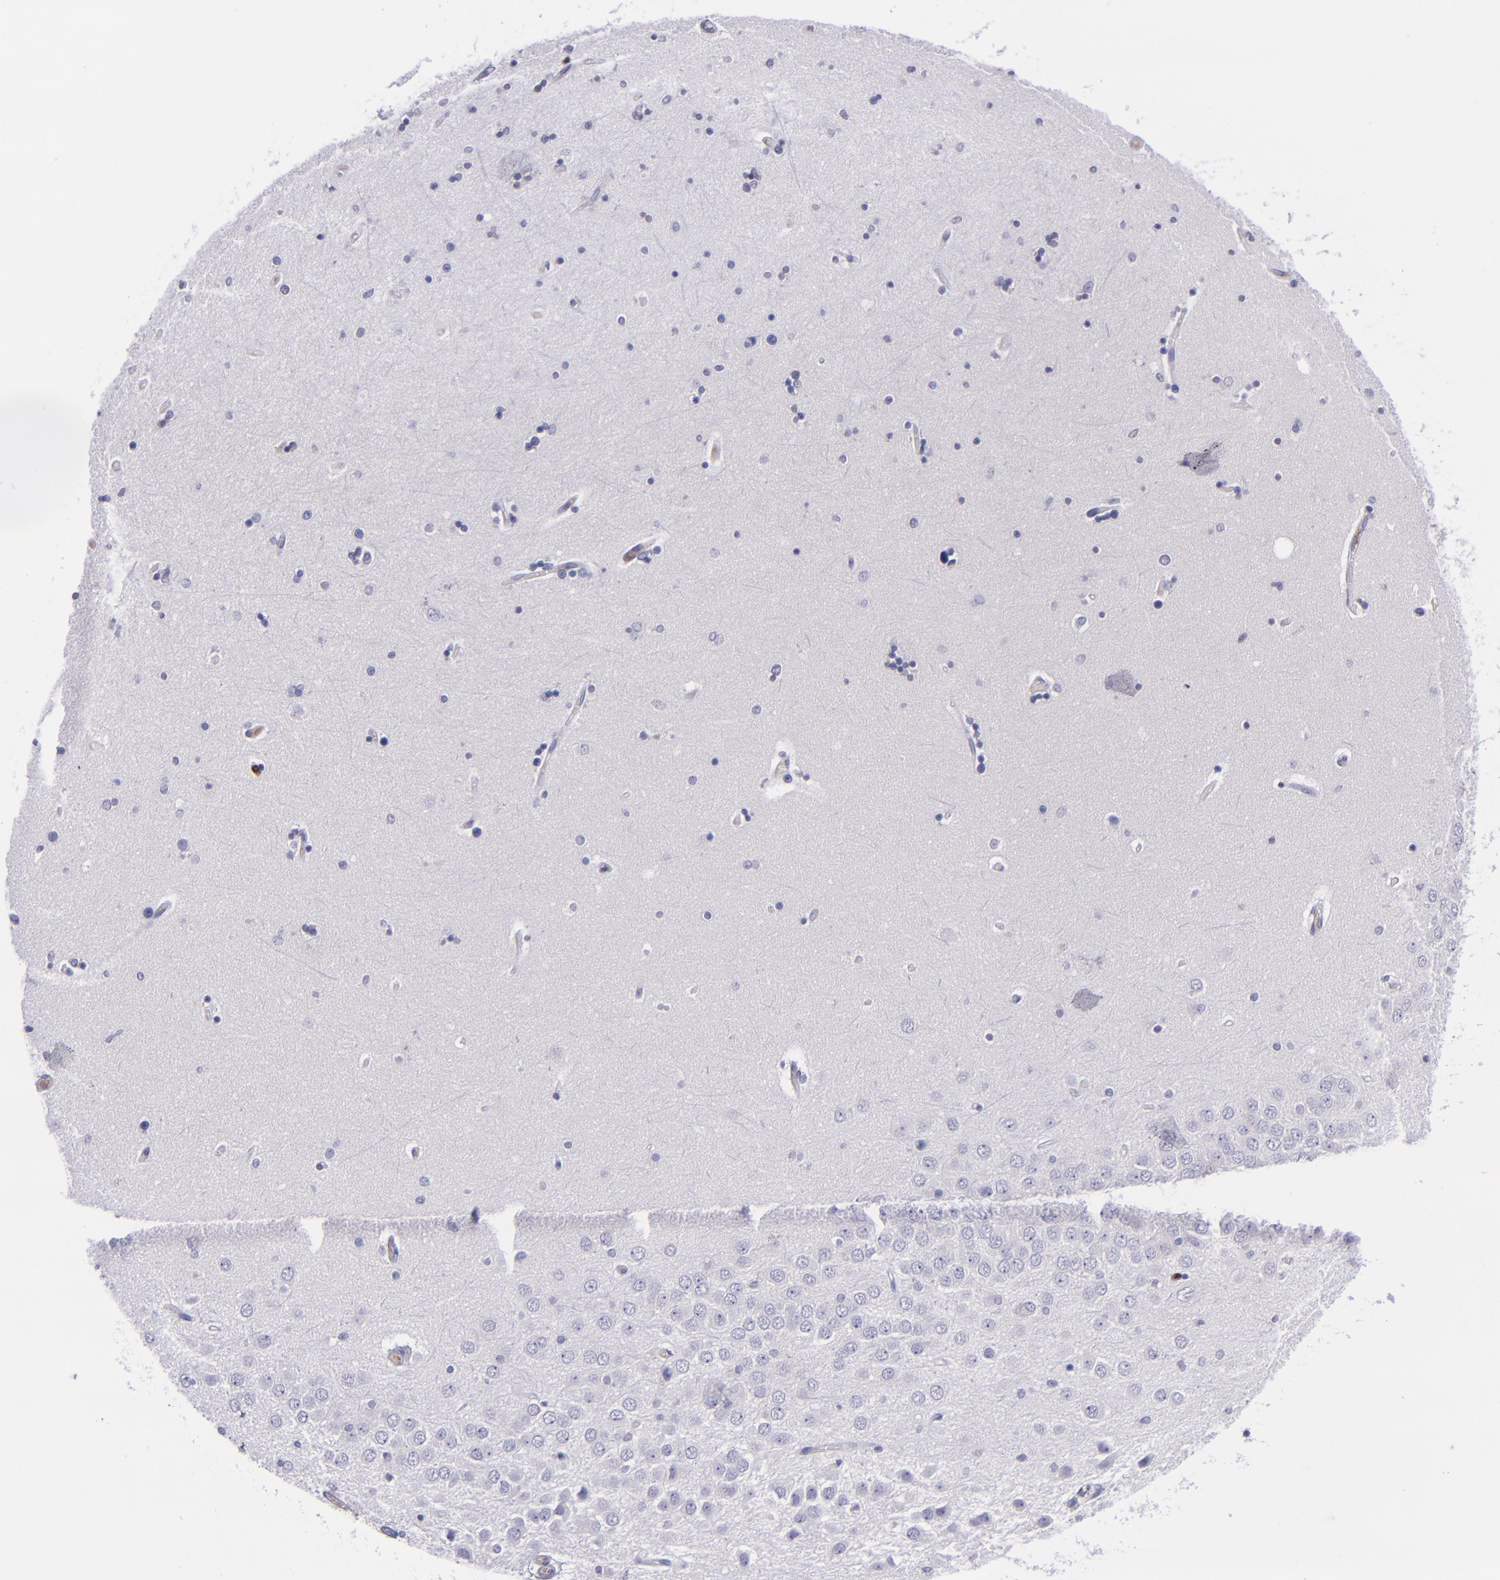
{"staining": {"intensity": "negative", "quantity": "none", "location": "none"}, "tissue": "hippocampus", "cell_type": "Glial cells", "image_type": "normal", "snomed": [{"axis": "morphology", "description": "Normal tissue, NOS"}, {"axis": "topography", "description": "Hippocampus"}], "caption": "This photomicrograph is of unremarkable hippocampus stained with immunohistochemistry to label a protein in brown with the nuclei are counter-stained blue. There is no positivity in glial cells.", "gene": "ICAM3", "patient": {"sex": "female", "age": 54}}